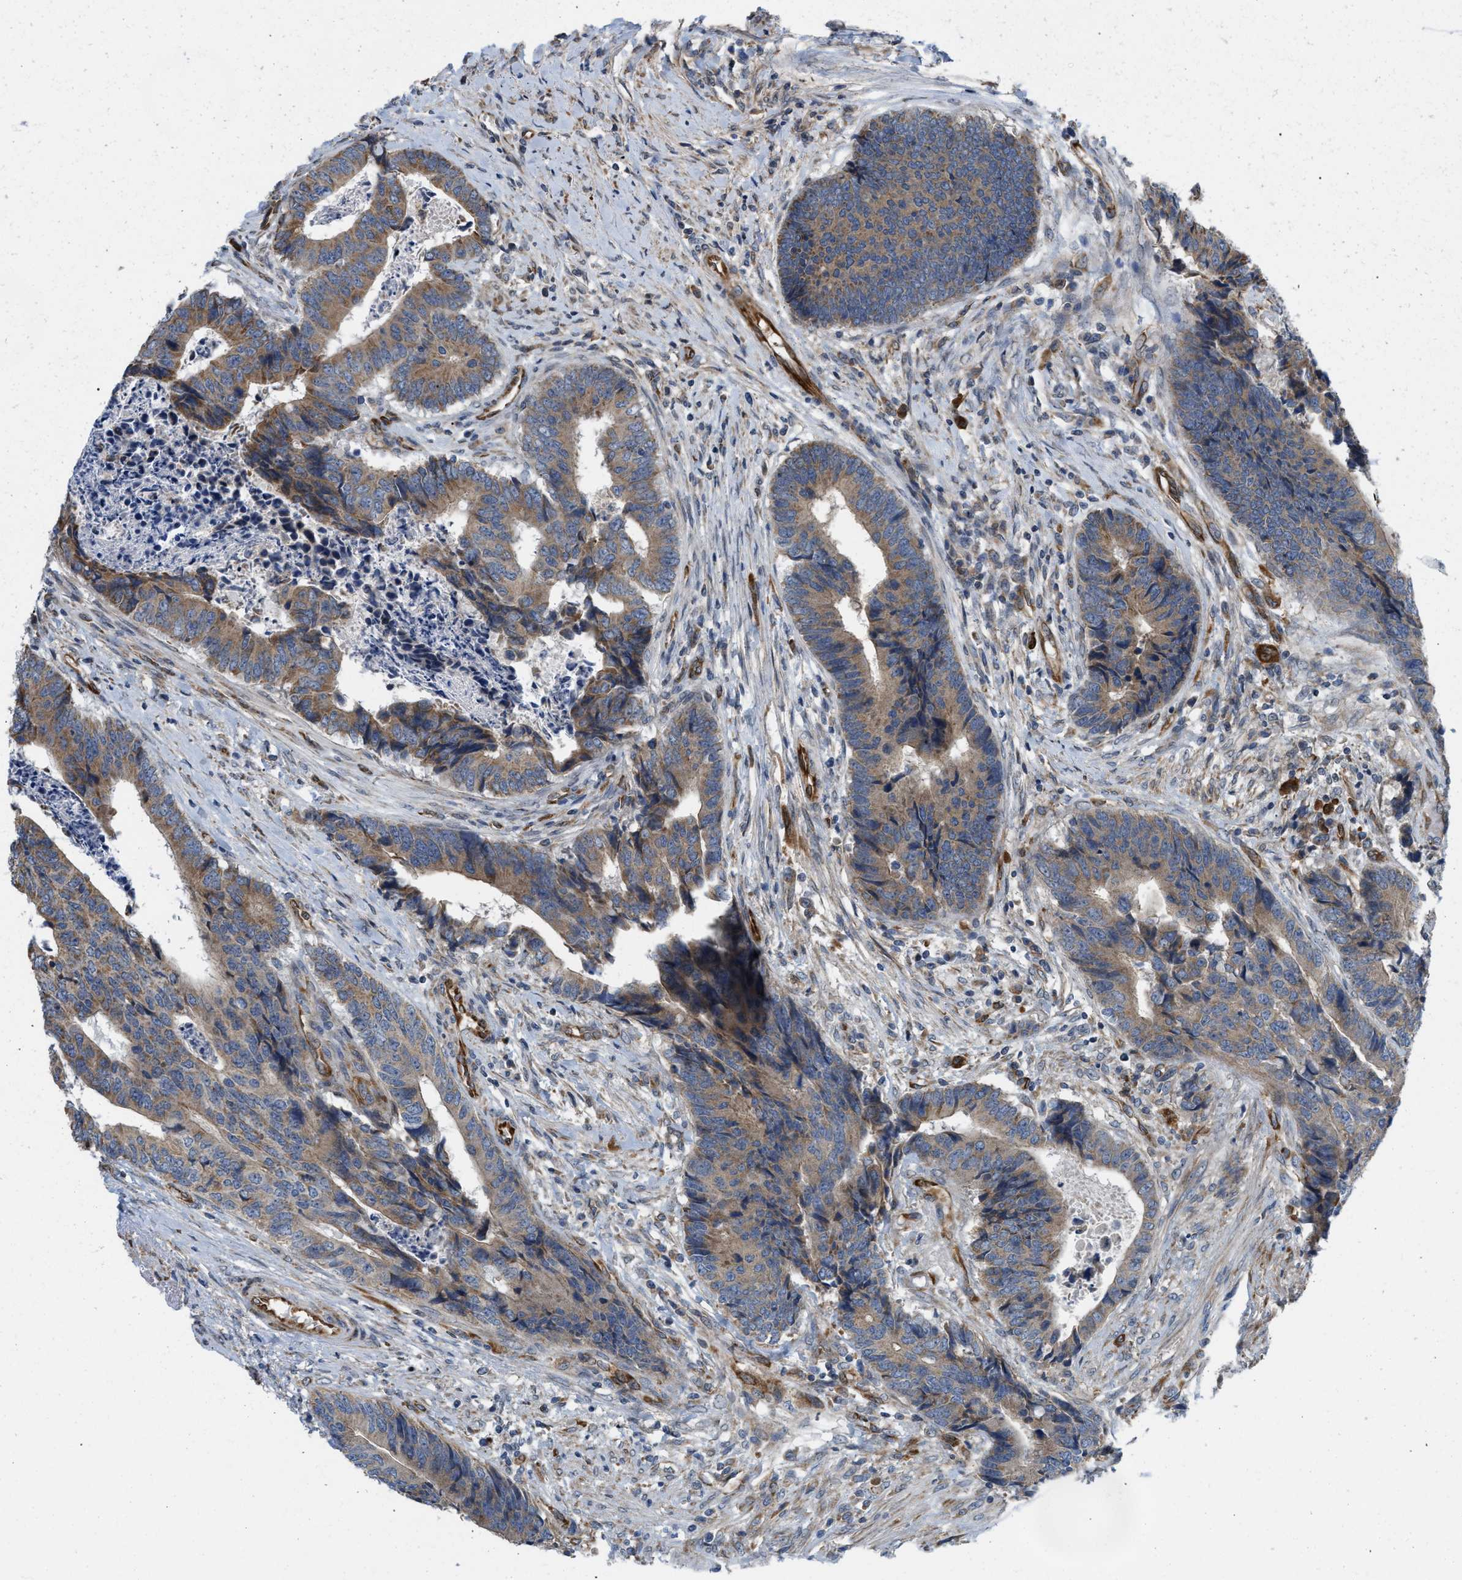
{"staining": {"intensity": "weak", "quantity": ">75%", "location": "cytoplasmic/membranous"}, "tissue": "colorectal cancer", "cell_type": "Tumor cells", "image_type": "cancer", "snomed": [{"axis": "morphology", "description": "Adenocarcinoma, NOS"}, {"axis": "topography", "description": "Rectum"}], "caption": "A photomicrograph of human colorectal cancer stained for a protein displays weak cytoplasmic/membranous brown staining in tumor cells.", "gene": "EOGT", "patient": {"sex": "male", "age": 84}}